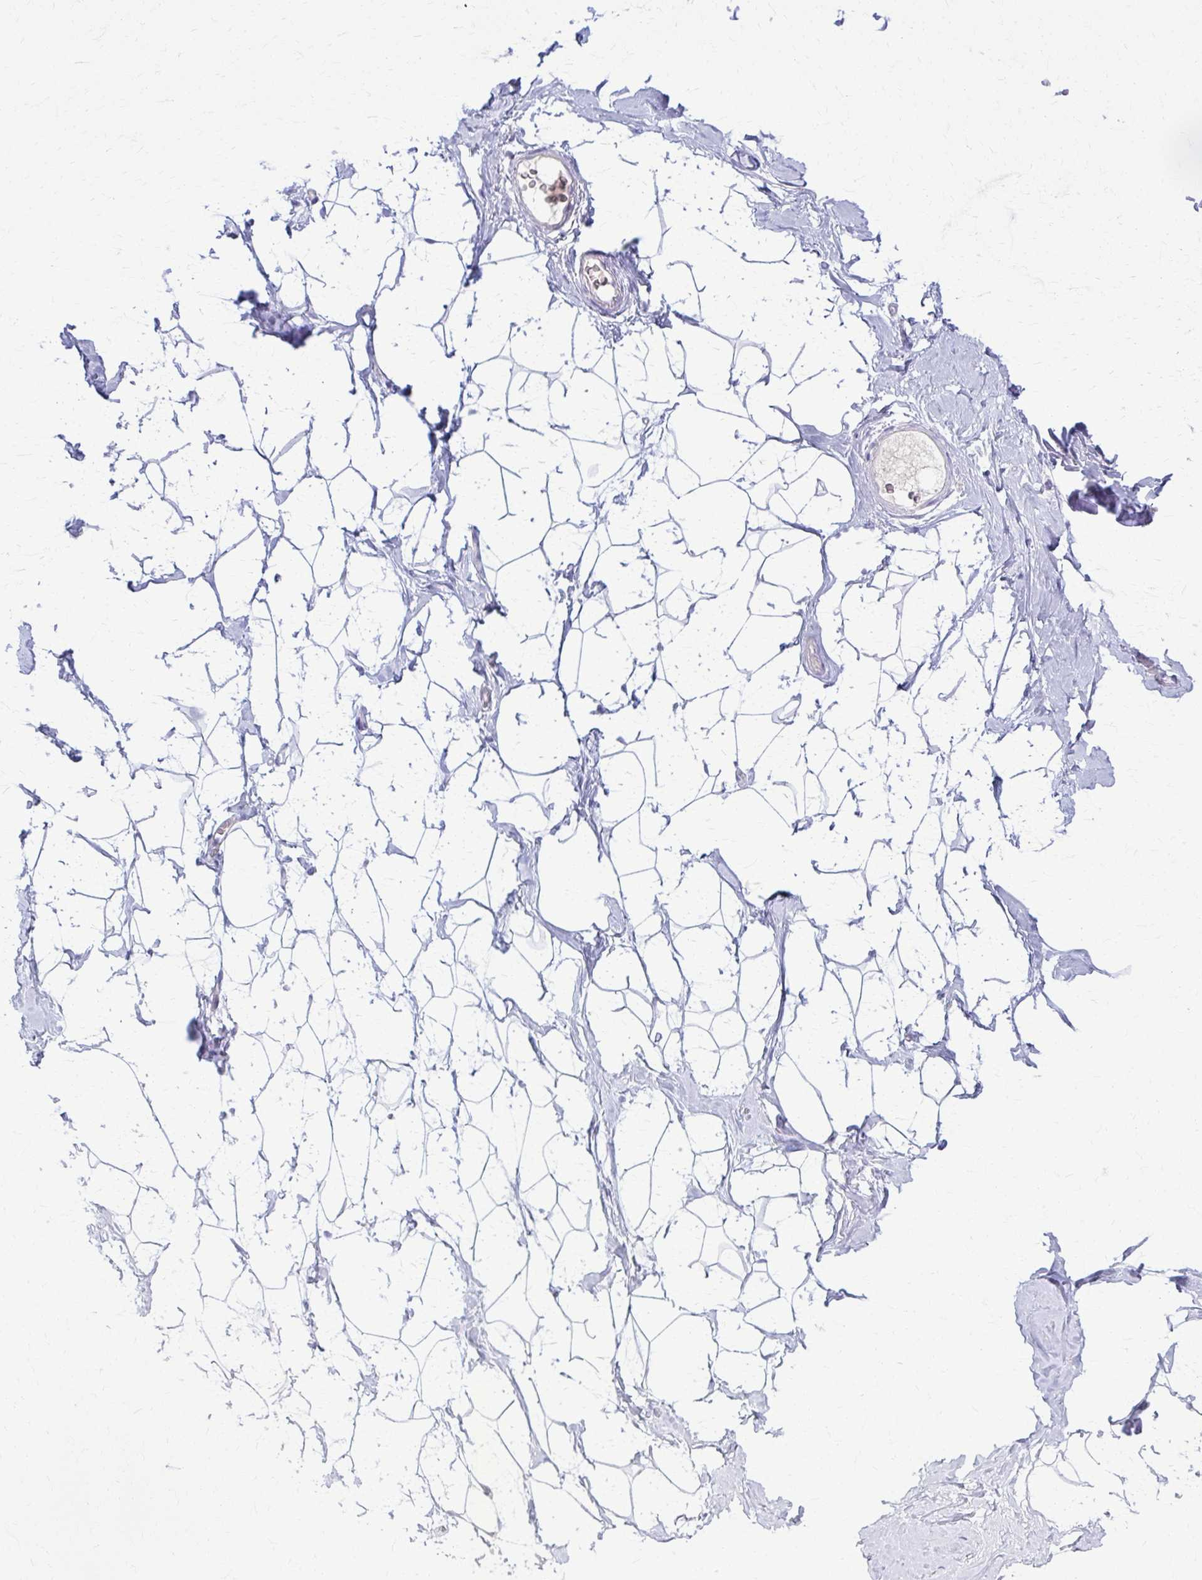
{"staining": {"intensity": "negative", "quantity": "none", "location": "none"}, "tissue": "breast", "cell_type": "Adipocytes", "image_type": "normal", "snomed": [{"axis": "morphology", "description": "Normal tissue, NOS"}, {"axis": "topography", "description": "Breast"}], "caption": "IHC photomicrograph of normal breast: human breast stained with DAB (3,3'-diaminobenzidine) reveals no significant protein positivity in adipocytes.", "gene": "ENSG00000275249", "patient": {"sex": "female", "age": 32}}